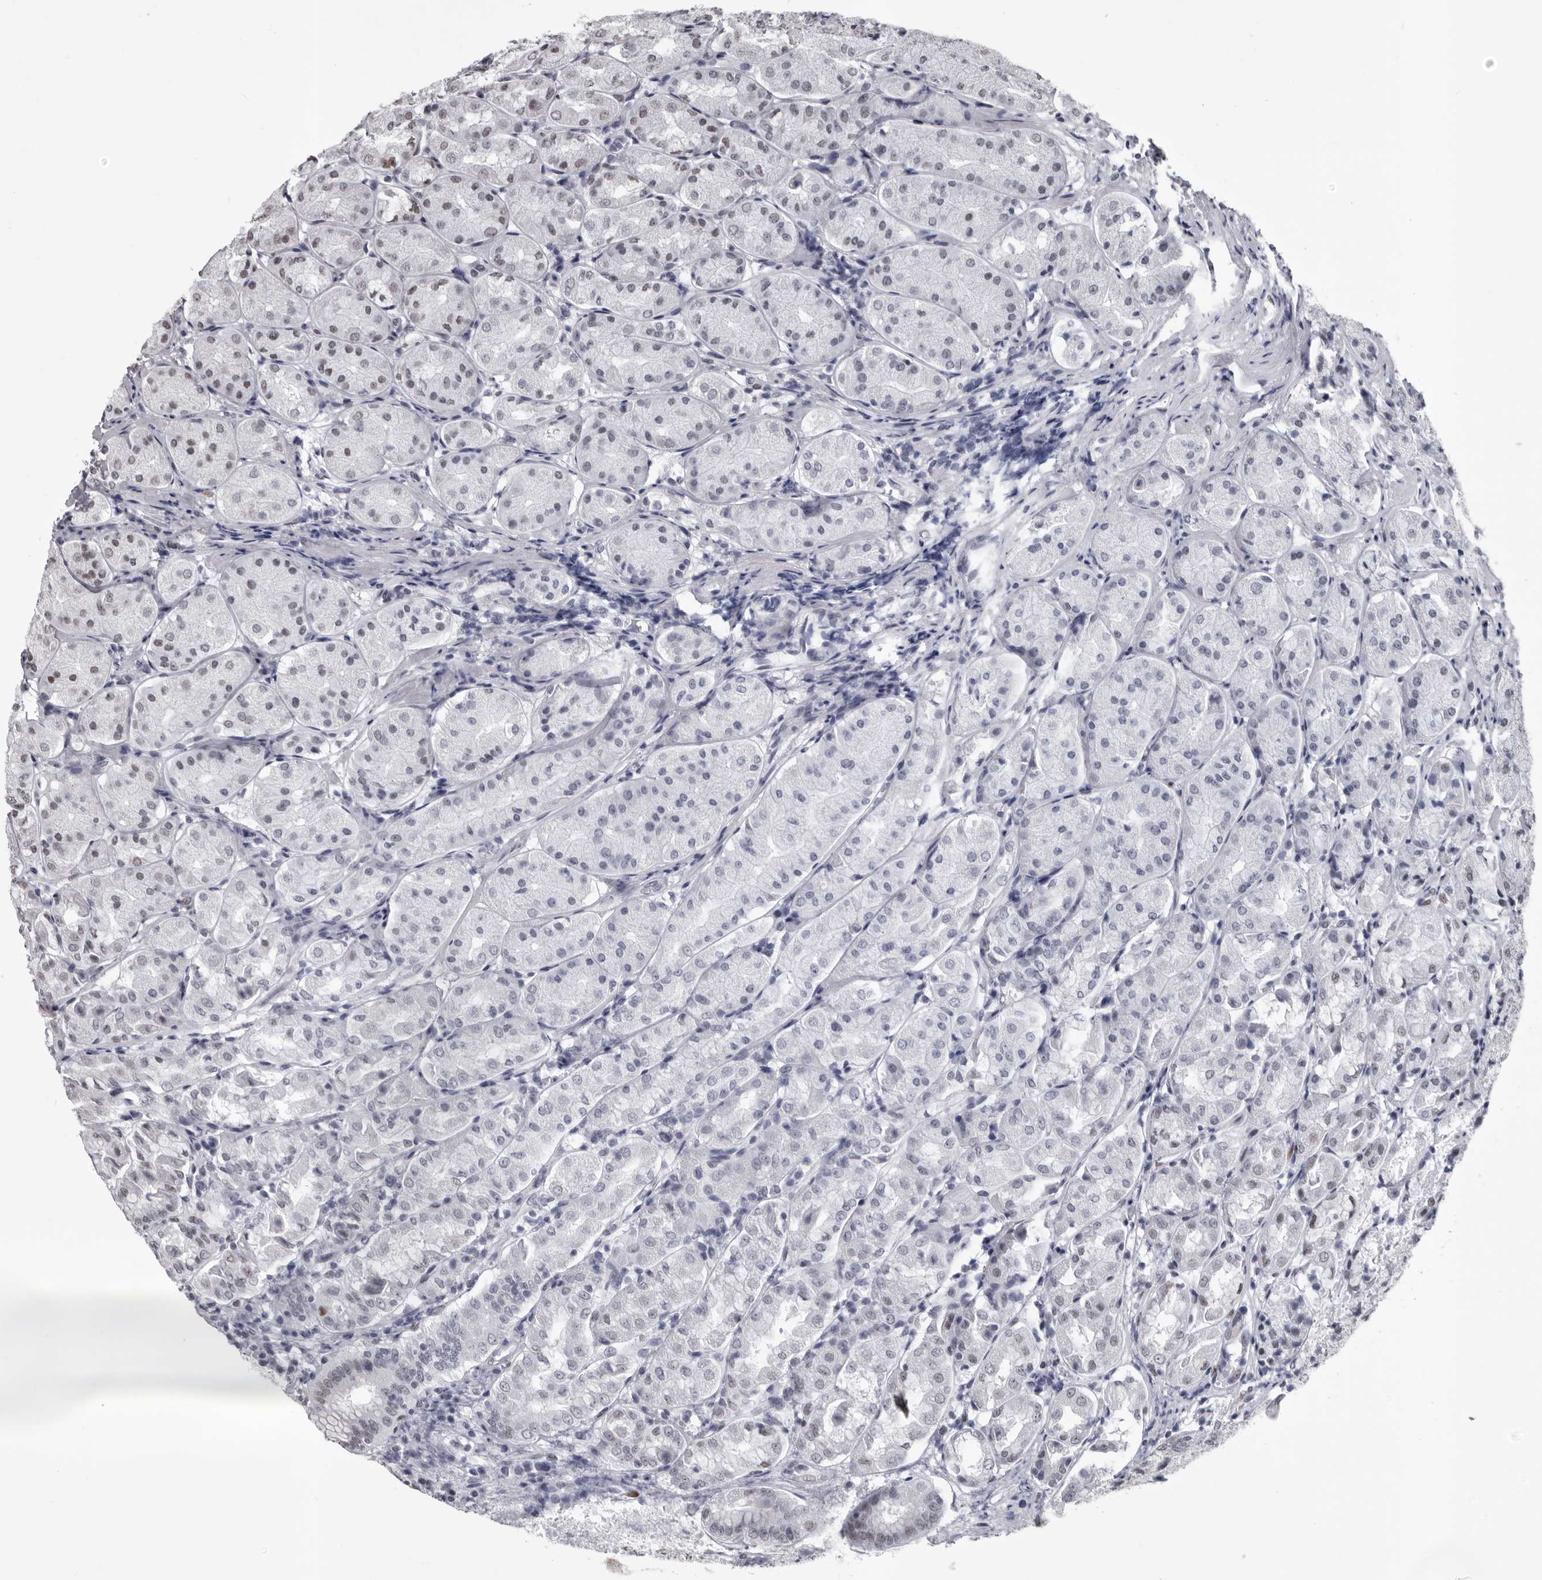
{"staining": {"intensity": "moderate", "quantity": "<25%", "location": "nuclear"}, "tissue": "stomach", "cell_type": "Glandular cells", "image_type": "normal", "snomed": [{"axis": "morphology", "description": "Normal tissue, NOS"}, {"axis": "topography", "description": "Stomach"}, {"axis": "topography", "description": "Stomach, lower"}], "caption": "IHC staining of normal stomach, which exhibits low levels of moderate nuclear staining in about <25% of glandular cells indicating moderate nuclear protein positivity. The staining was performed using DAB (brown) for protein detection and nuclei were counterstained in hematoxylin (blue).", "gene": "NUMA1", "patient": {"sex": "female", "age": 56}}